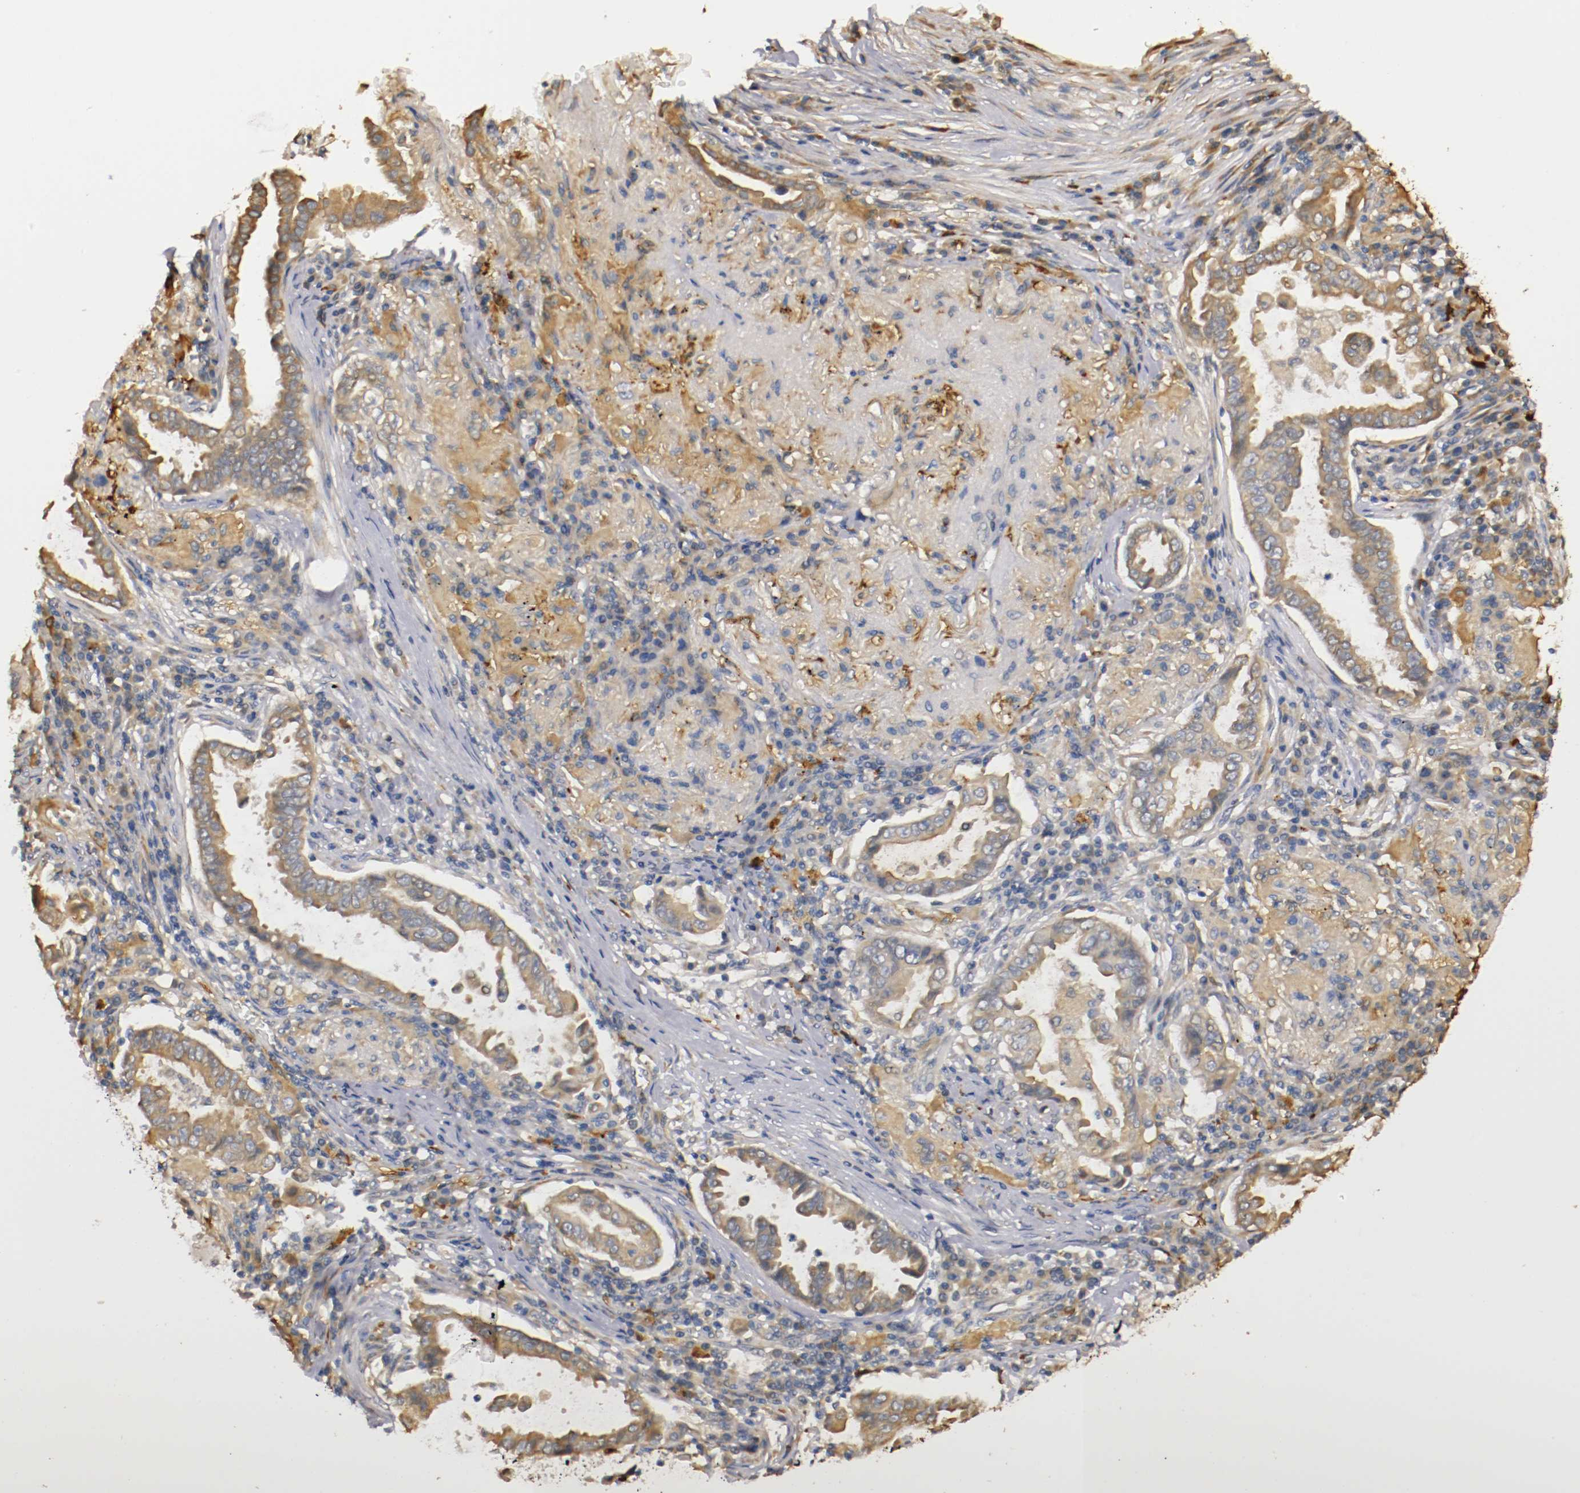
{"staining": {"intensity": "moderate", "quantity": ">75%", "location": "cytoplasmic/membranous"}, "tissue": "lung cancer", "cell_type": "Tumor cells", "image_type": "cancer", "snomed": [{"axis": "morphology", "description": "Normal tissue, NOS"}, {"axis": "morphology", "description": "Inflammation, NOS"}, {"axis": "morphology", "description": "Adenocarcinoma, NOS"}, {"axis": "topography", "description": "Lung"}], "caption": "Moderate cytoplasmic/membranous expression is appreciated in about >75% of tumor cells in lung cancer.", "gene": "VEZT", "patient": {"sex": "female", "age": 64}}